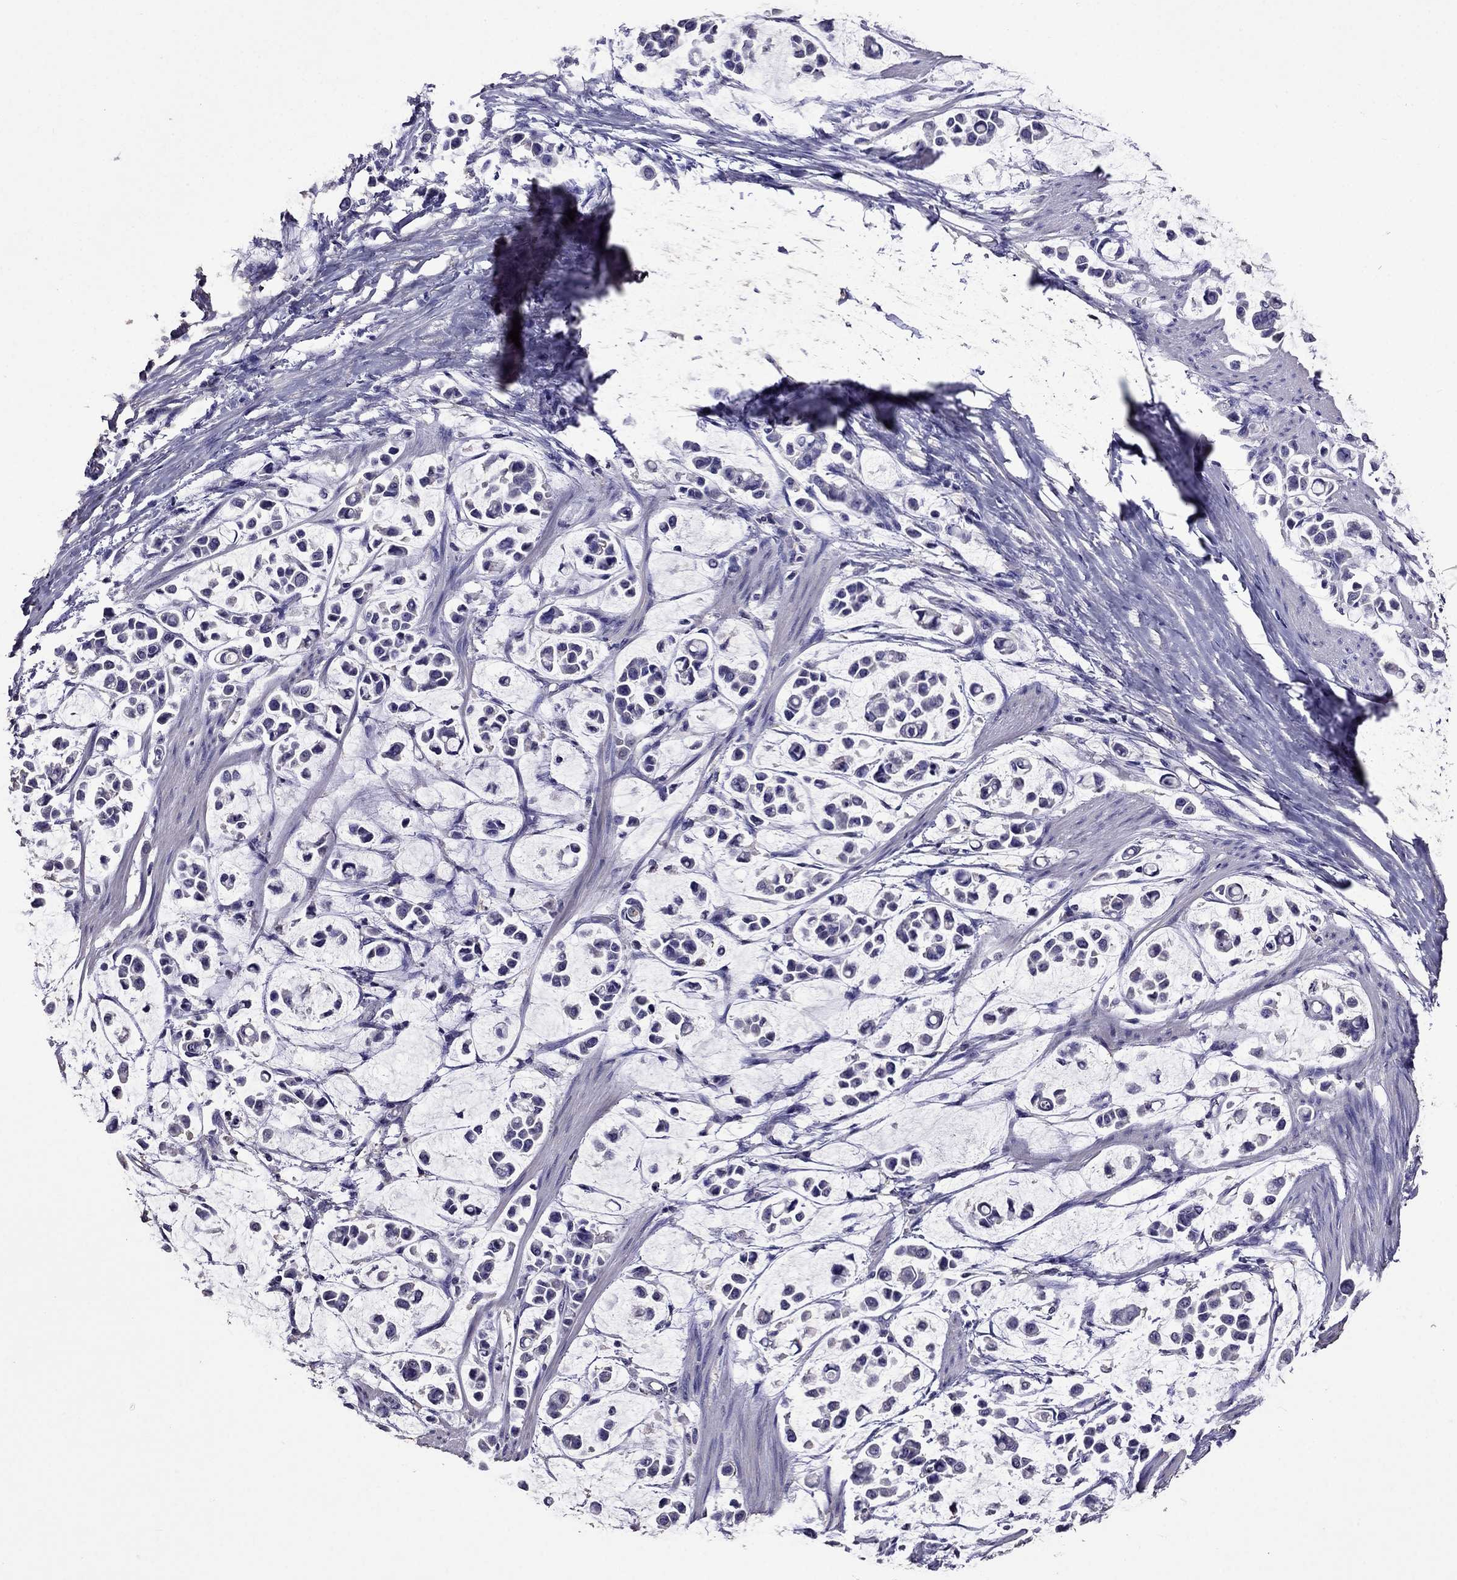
{"staining": {"intensity": "negative", "quantity": "none", "location": "none"}, "tissue": "stomach cancer", "cell_type": "Tumor cells", "image_type": "cancer", "snomed": [{"axis": "morphology", "description": "Adenocarcinoma, NOS"}, {"axis": "topography", "description": "Stomach"}], "caption": "Tumor cells show no significant expression in stomach adenocarcinoma.", "gene": "NKX3-1", "patient": {"sex": "male", "age": 82}}